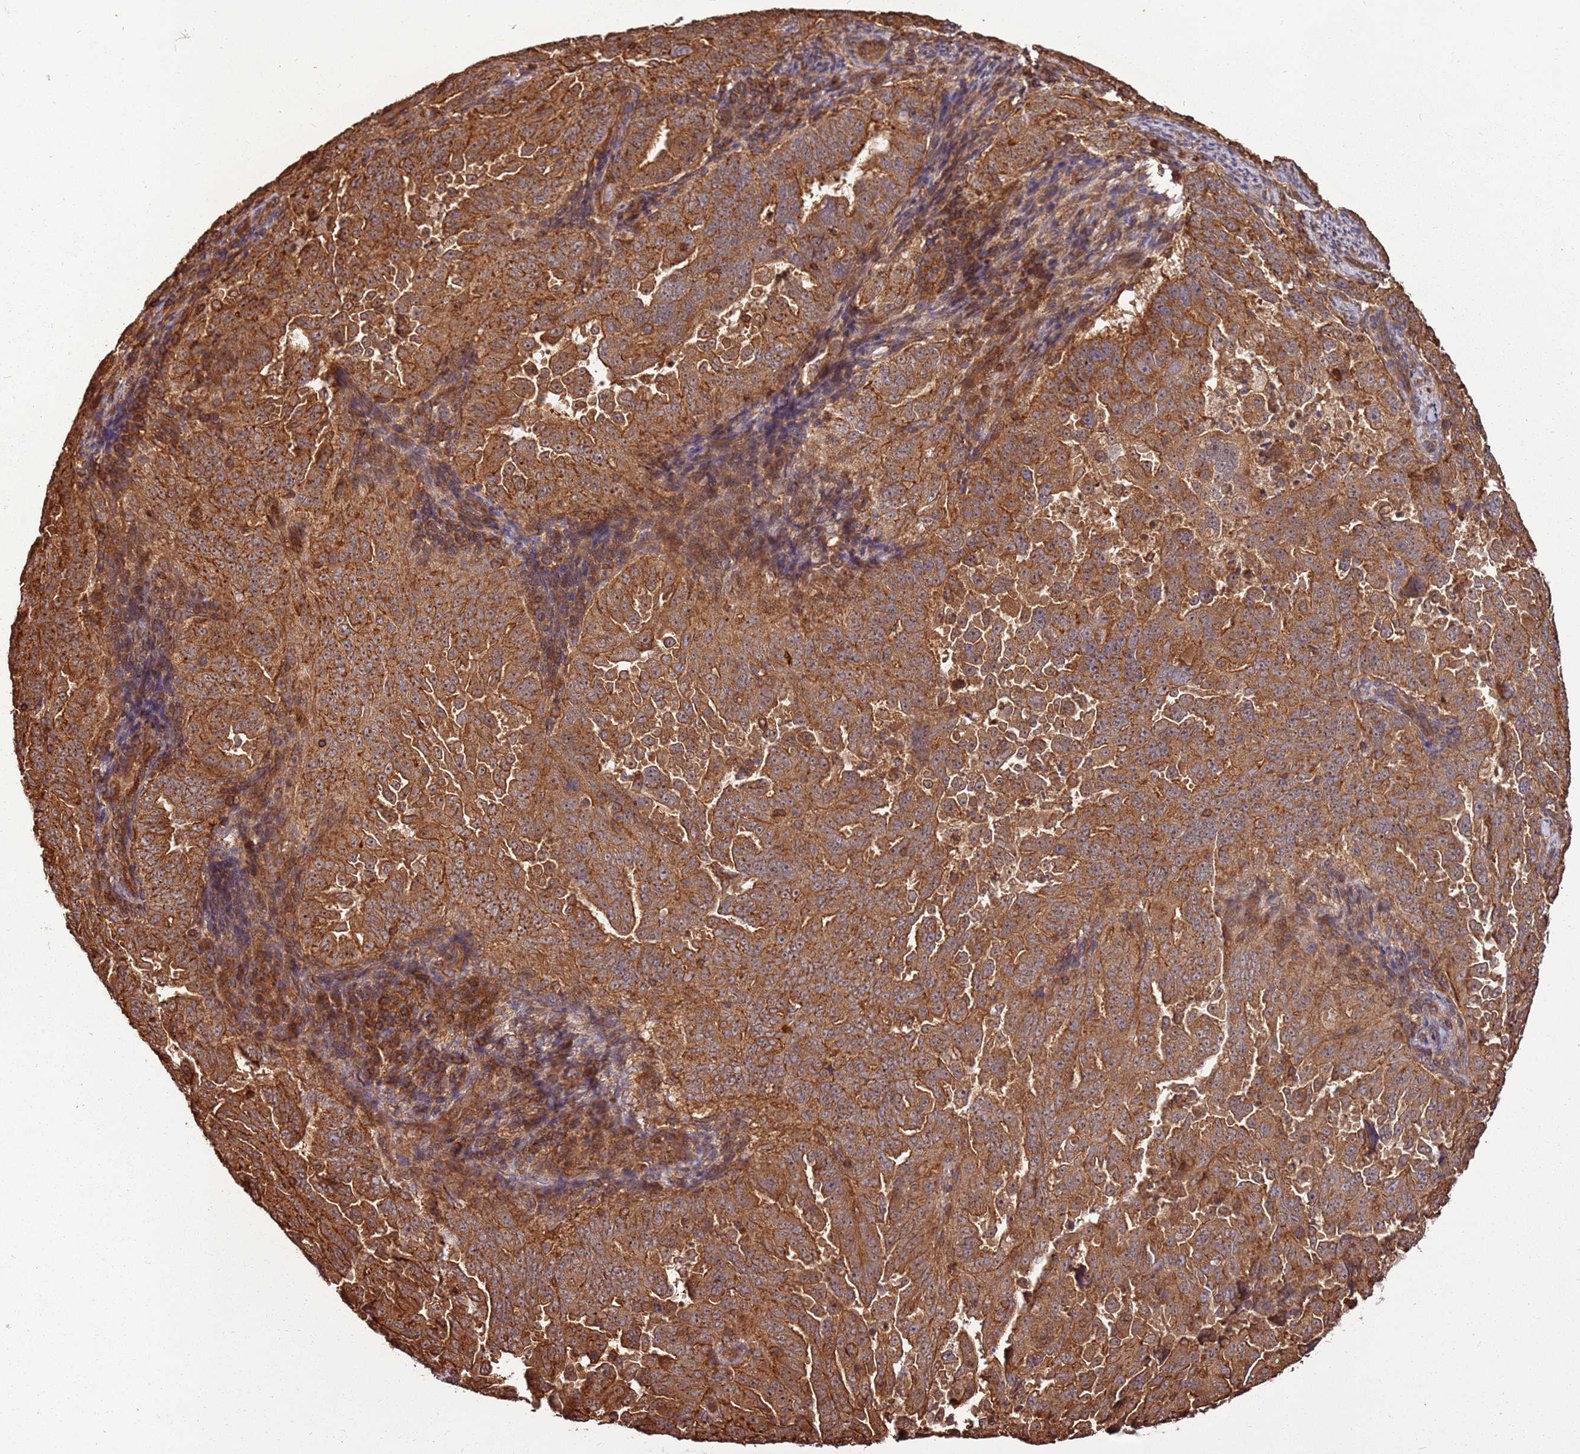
{"staining": {"intensity": "moderate", "quantity": ">75%", "location": "cytoplasmic/membranous"}, "tissue": "endometrial cancer", "cell_type": "Tumor cells", "image_type": "cancer", "snomed": [{"axis": "morphology", "description": "Adenocarcinoma, NOS"}, {"axis": "topography", "description": "Endometrium"}], "caption": "Protein expression by immunohistochemistry (IHC) displays moderate cytoplasmic/membranous expression in about >75% of tumor cells in endometrial cancer (adenocarcinoma).", "gene": "ACVR2A", "patient": {"sex": "female", "age": 65}}